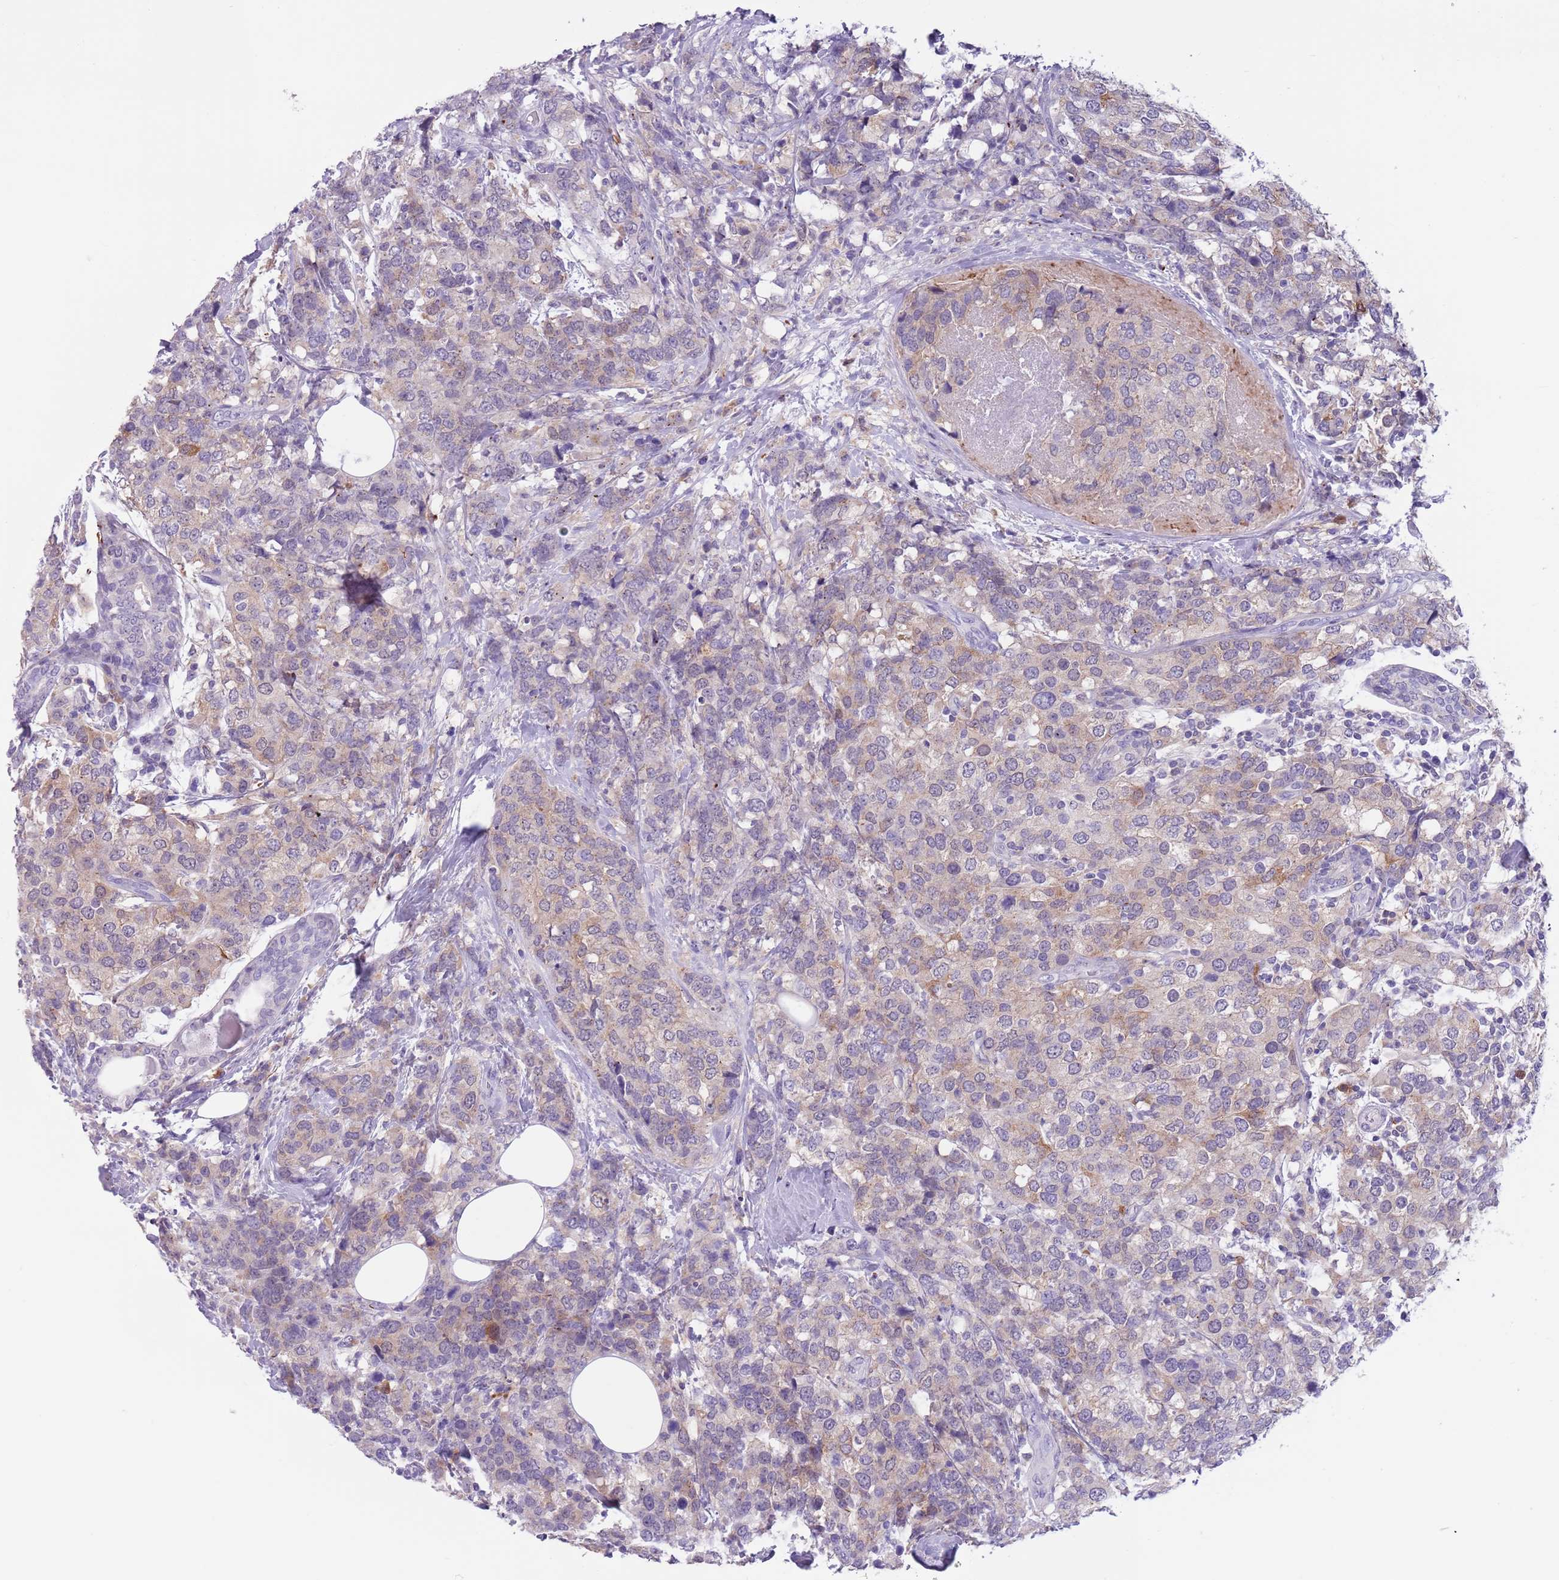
{"staining": {"intensity": "weak", "quantity": "<25%", "location": "cytoplasmic/membranous"}, "tissue": "breast cancer", "cell_type": "Tumor cells", "image_type": "cancer", "snomed": [{"axis": "morphology", "description": "Lobular carcinoma"}, {"axis": "topography", "description": "Breast"}], "caption": "Breast cancer (lobular carcinoma) was stained to show a protein in brown. There is no significant staining in tumor cells.", "gene": "PFKFB2", "patient": {"sex": "female", "age": 59}}